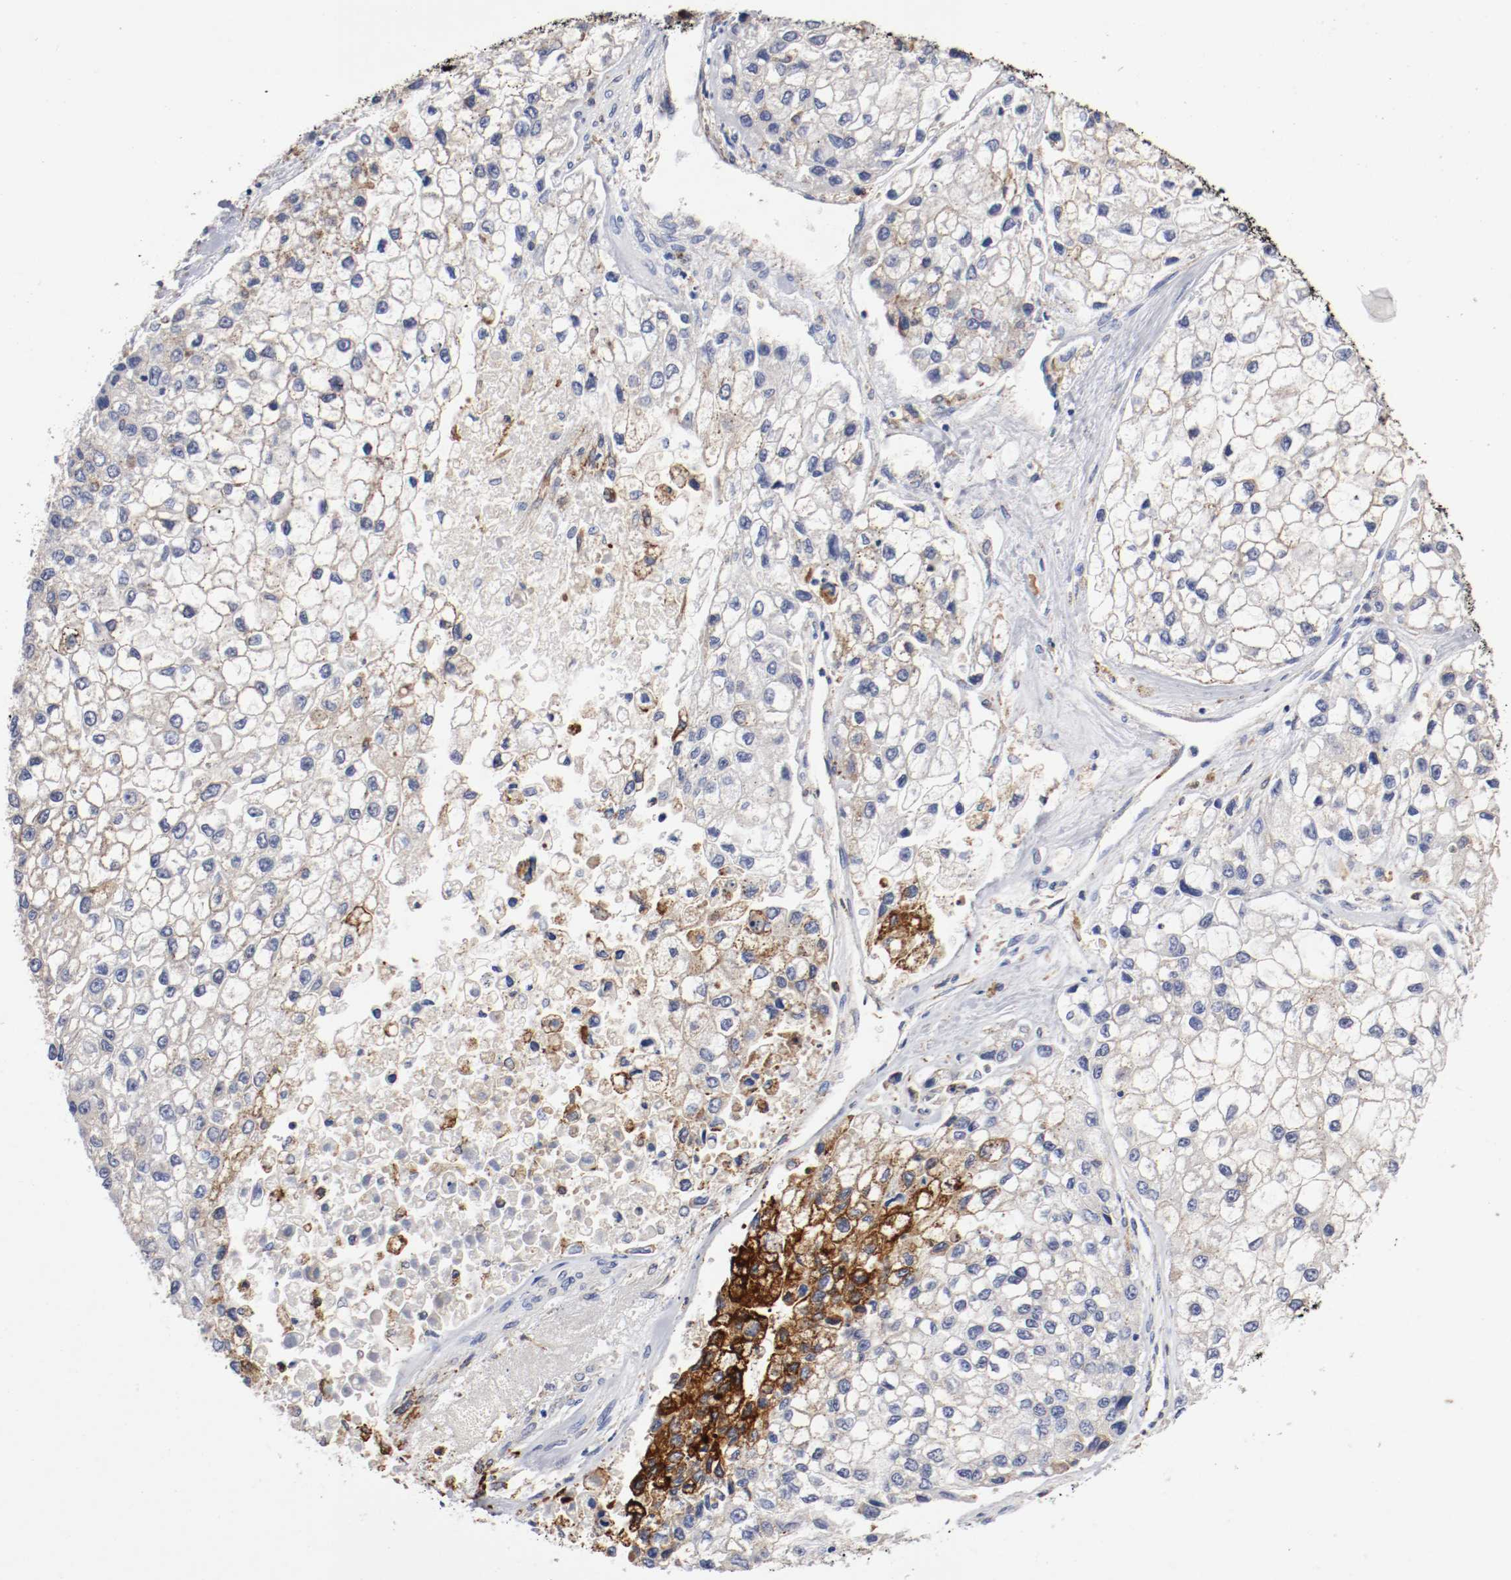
{"staining": {"intensity": "strong", "quantity": "<25%", "location": "cytoplasmic/membranous"}, "tissue": "liver cancer", "cell_type": "Tumor cells", "image_type": "cancer", "snomed": [{"axis": "morphology", "description": "Carcinoma, Hepatocellular, NOS"}, {"axis": "topography", "description": "Liver"}], "caption": "High-power microscopy captured an IHC histopathology image of hepatocellular carcinoma (liver), revealing strong cytoplasmic/membranous expression in approximately <25% of tumor cells.", "gene": "TRAF2", "patient": {"sex": "female", "age": 66}}